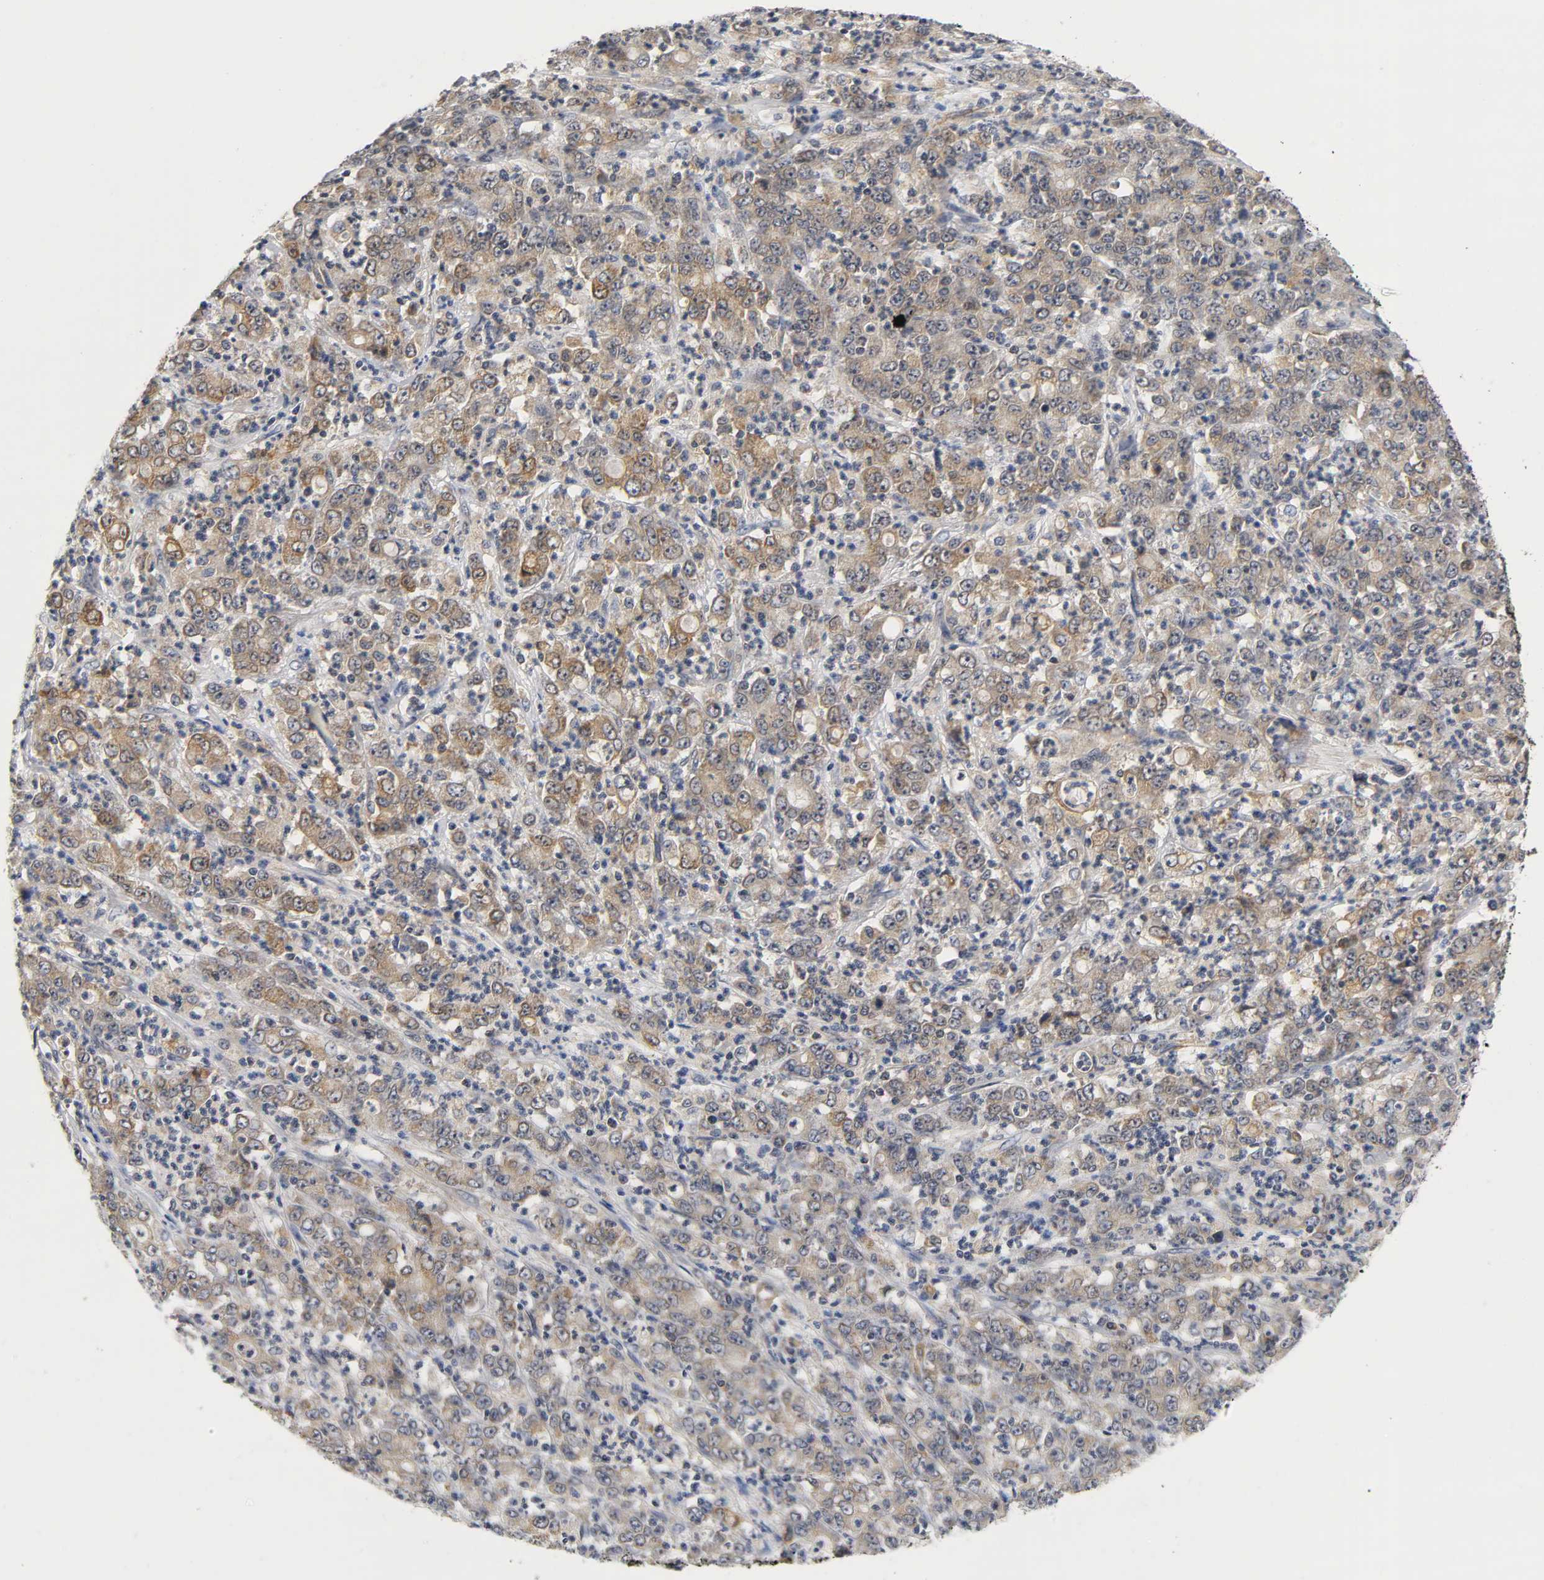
{"staining": {"intensity": "weak", "quantity": ">75%", "location": "cytoplasmic/membranous"}, "tissue": "stomach cancer", "cell_type": "Tumor cells", "image_type": "cancer", "snomed": [{"axis": "morphology", "description": "Adenocarcinoma, NOS"}, {"axis": "topography", "description": "Stomach, lower"}], "caption": "The photomicrograph exhibits a brown stain indicating the presence of a protein in the cytoplasmic/membranous of tumor cells in stomach cancer (adenocarcinoma). (Stains: DAB (3,3'-diaminobenzidine) in brown, nuclei in blue, Microscopy: brightfield microscopy at high magnification).", "gene": "NRP1", "patient": {"sex": "female", "age": 71}}